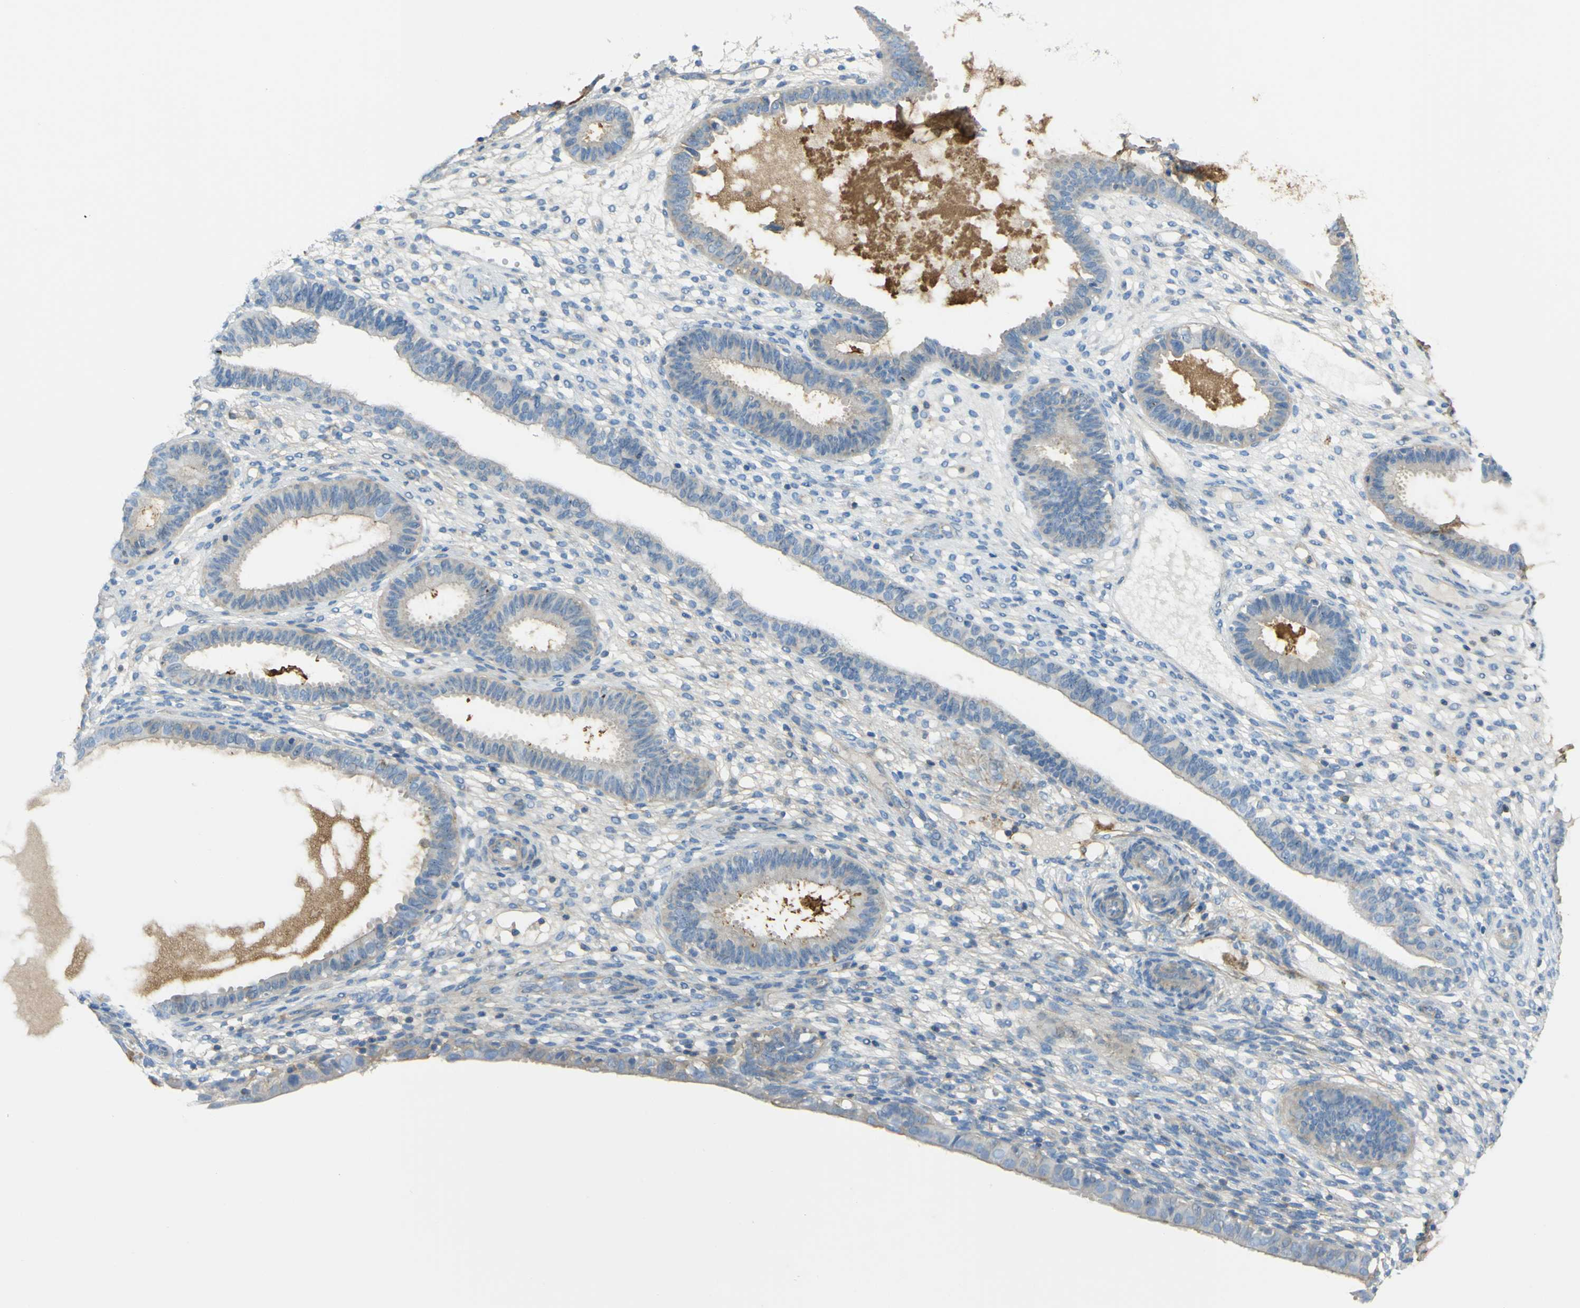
{"staining": {"intensity": "weak", "quantity": "25%-75%", "location": "cytoplasmic/membranous"}, "tissue": "endometrium", "cell_type": "Cells in endometrial stroma", "image_type": "normal", "snomed": [{"axis": "morphology", "description": "Normal tissue, NOS"}, {"axis": "topography", "description": "Endometrium"}], "caption": "A brown stain highlights weak cytoplasmic/membranous staining of a protein in cells in endometrial stroma of normal human endometrium.", "gene": "OGN", "patient": {"sex": "female", "age": 61}}